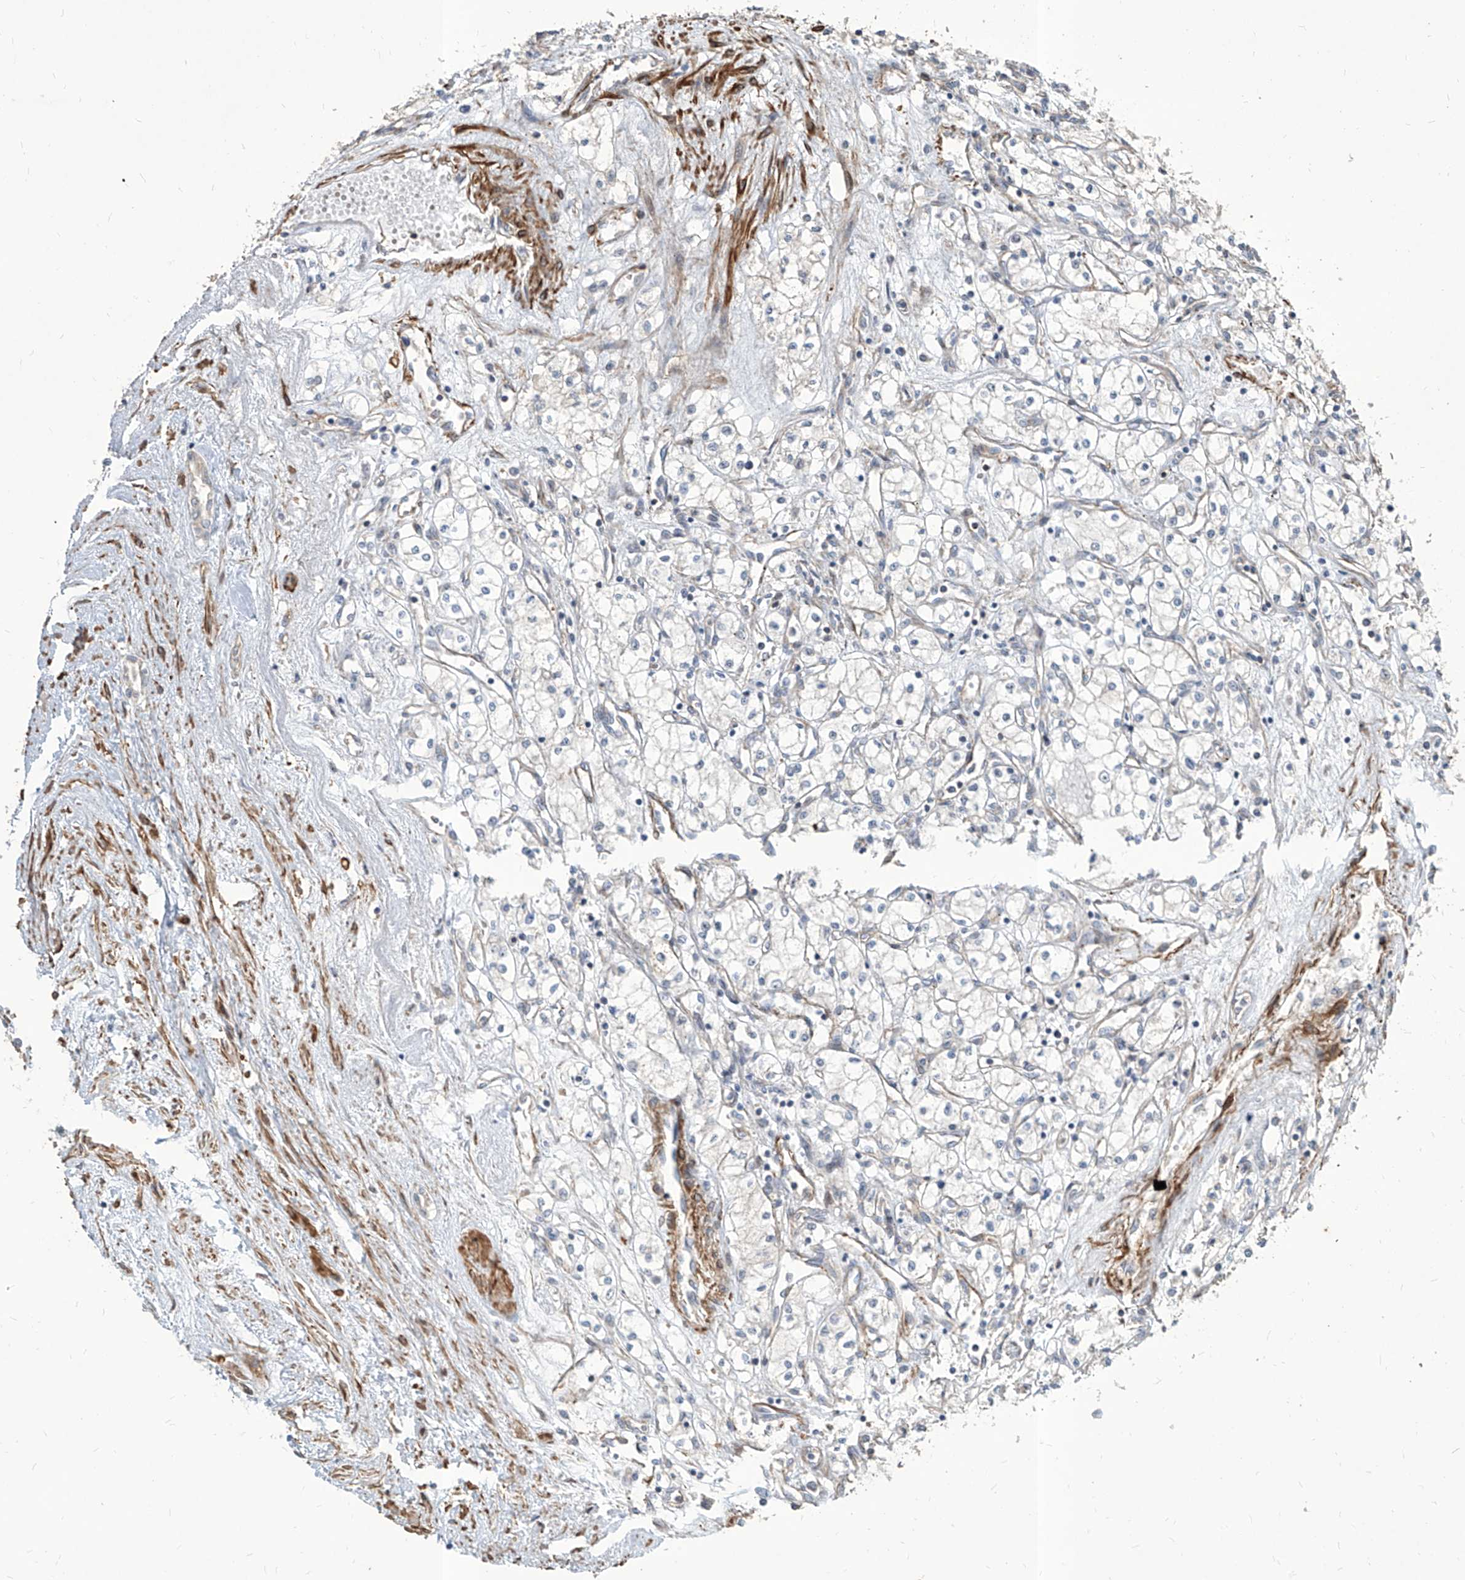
{"staining": {"intensity": "negative", "quantity": "none", "location": "none"}, "tissue": "renal cancer", "cell_type": "Tumor cells", "image_type": "cancer", "snomed": [{"axis": "morphology", "description": "Adenocarcinoma, NOS"}, {"axis": "topography", "description": "Kidney"}], "caption": "Adenocarcinoma (renal) stained for a protein using immunohistochemistry (IHC) reveals no staining tumor cells.", "gene": "FAM83B", "patient": {"sex": "male", "age": 59}}